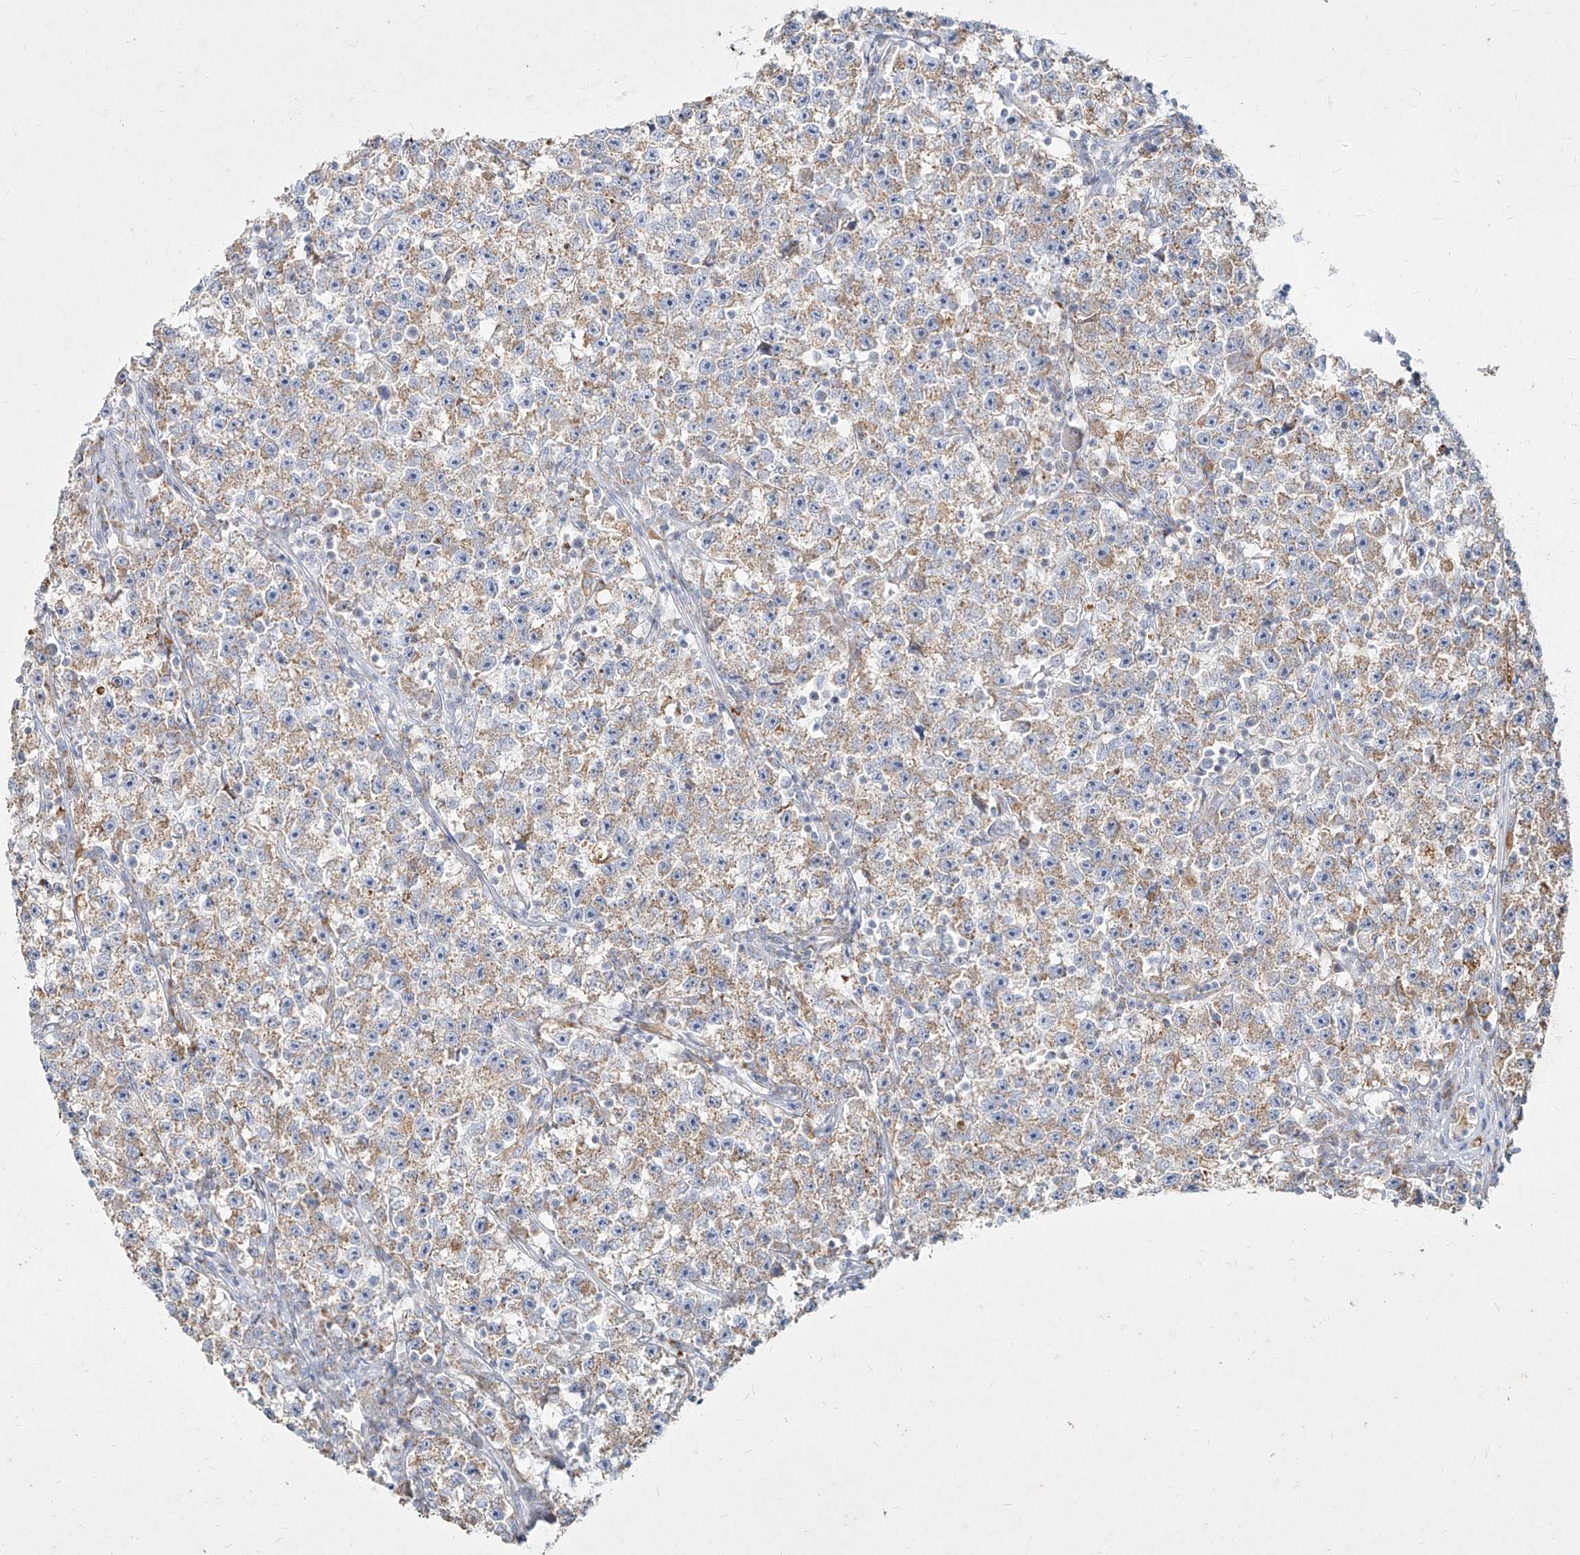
{"staining": {"intensity": "moderate", "quantity": "25%-75%", "location": "cytoplasmic/membranous"}, "tissue": "testis cancer", "cell_type": "Tumor cells", "image_type": "cancer", "snomed": [{"axis": "morphology", "description": "Seminoma, NOS"}, {"axis": "topography", "description": "Testis"}], "caption": "Immunohistochemical staining of testis seminoma displays medium levels of moderate cytoplasmic/membranous expression in approximately 25%-75% of tumor cells. (DAB IHC with brightfield microscopy, high magnification).", "gene": "MTX2", "patient": {"sex": "male", "age": 22}}